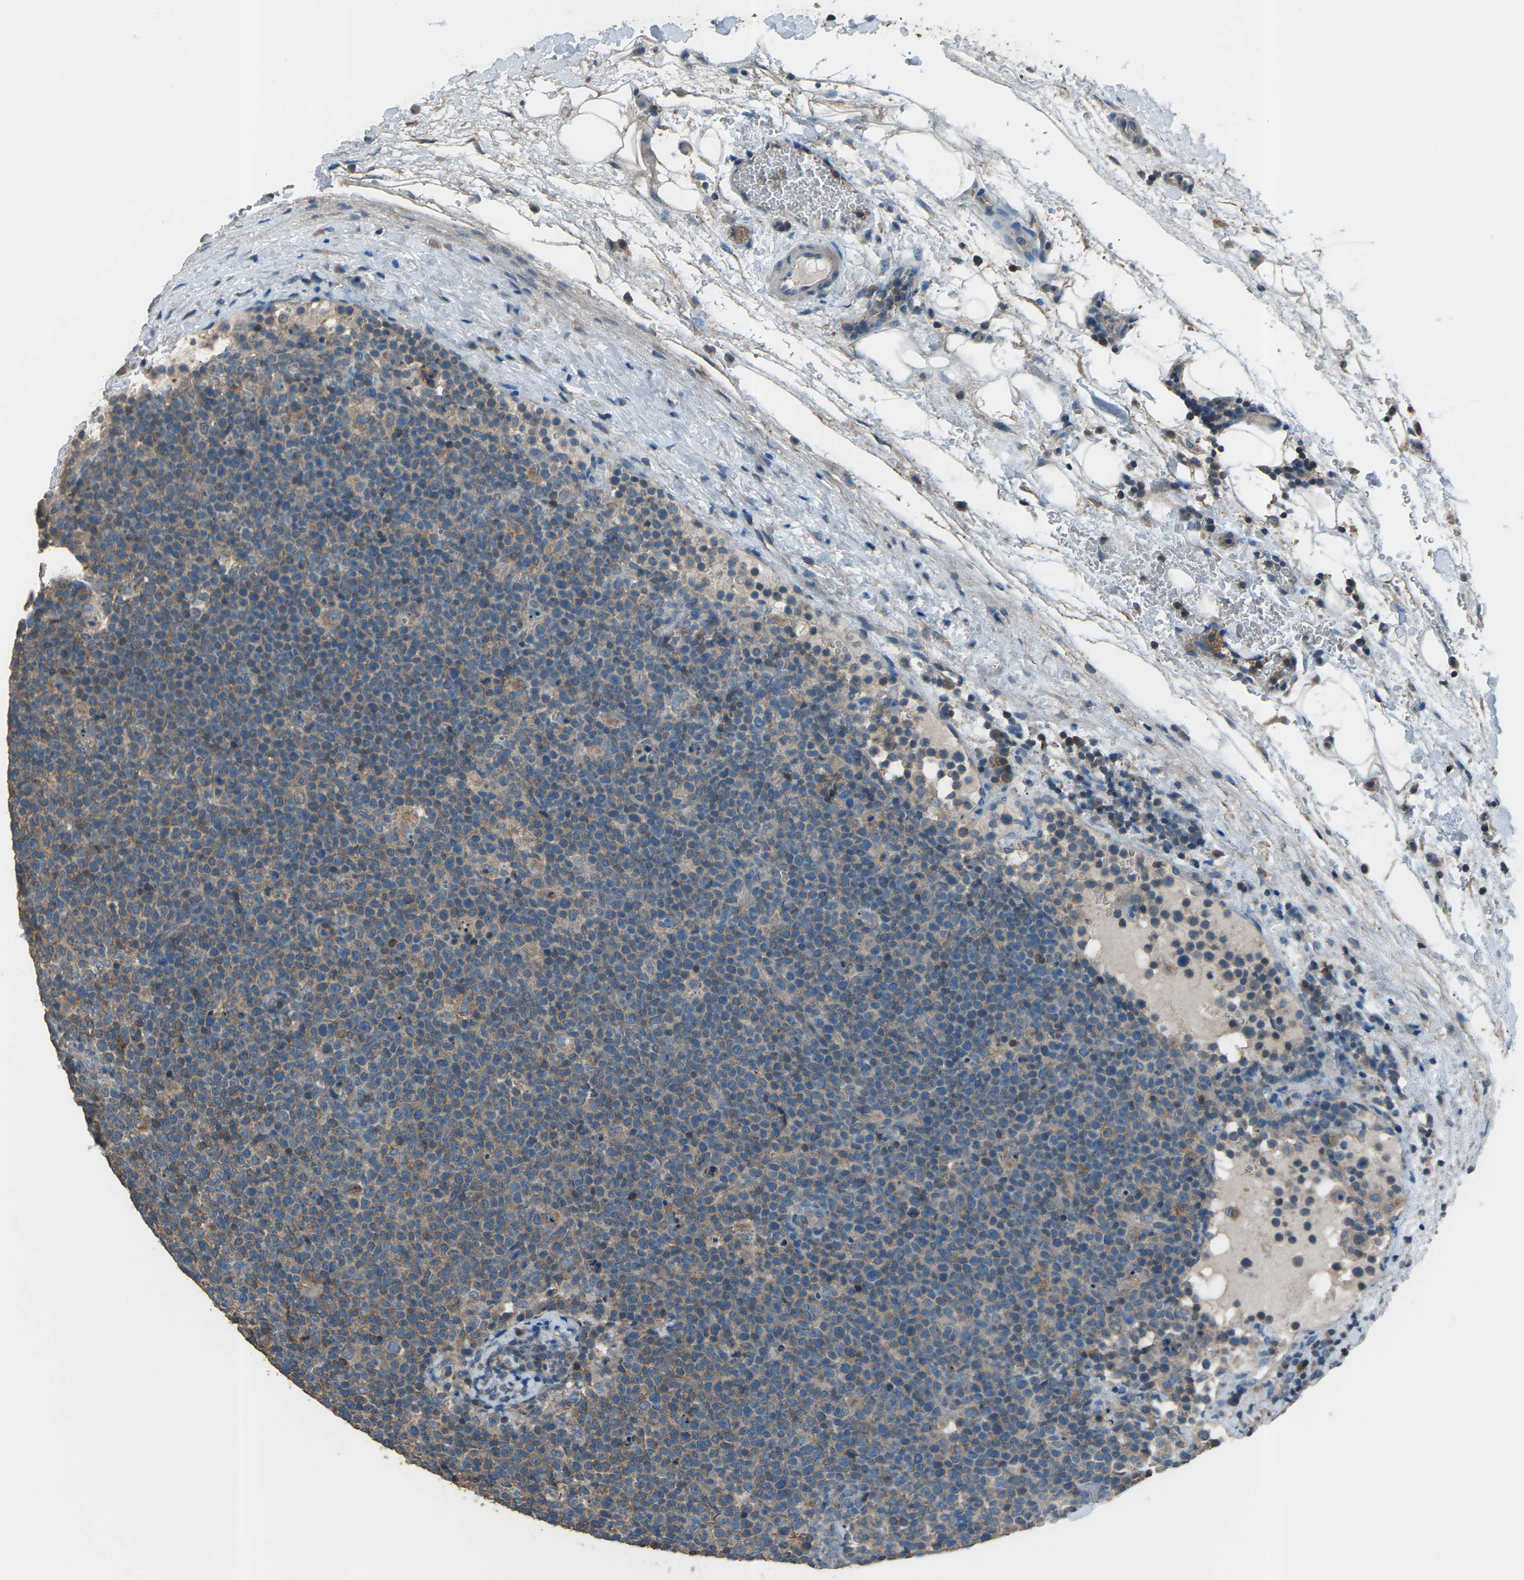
{"staining": {"intensity": "weak", "quantity": ">75%", "location": "cytoplasmic/membranous"}, "tissue": "lymphoma", "cell_type": "Tumor cells", "image_type": "cancer", "snomed": [{"axis": "morphology", "description": "Malignant lymphoma, non-Hodgkin's type, High grade"}, {"axis": "topography", "description": "Lymph node"}], "caption": "Lymphoma tissue displays weak cytoplasmic/membranous expression in about >75% of tumor cells", "gene": "CMTM4", "patient": {"sex": "male", "age": 61}}